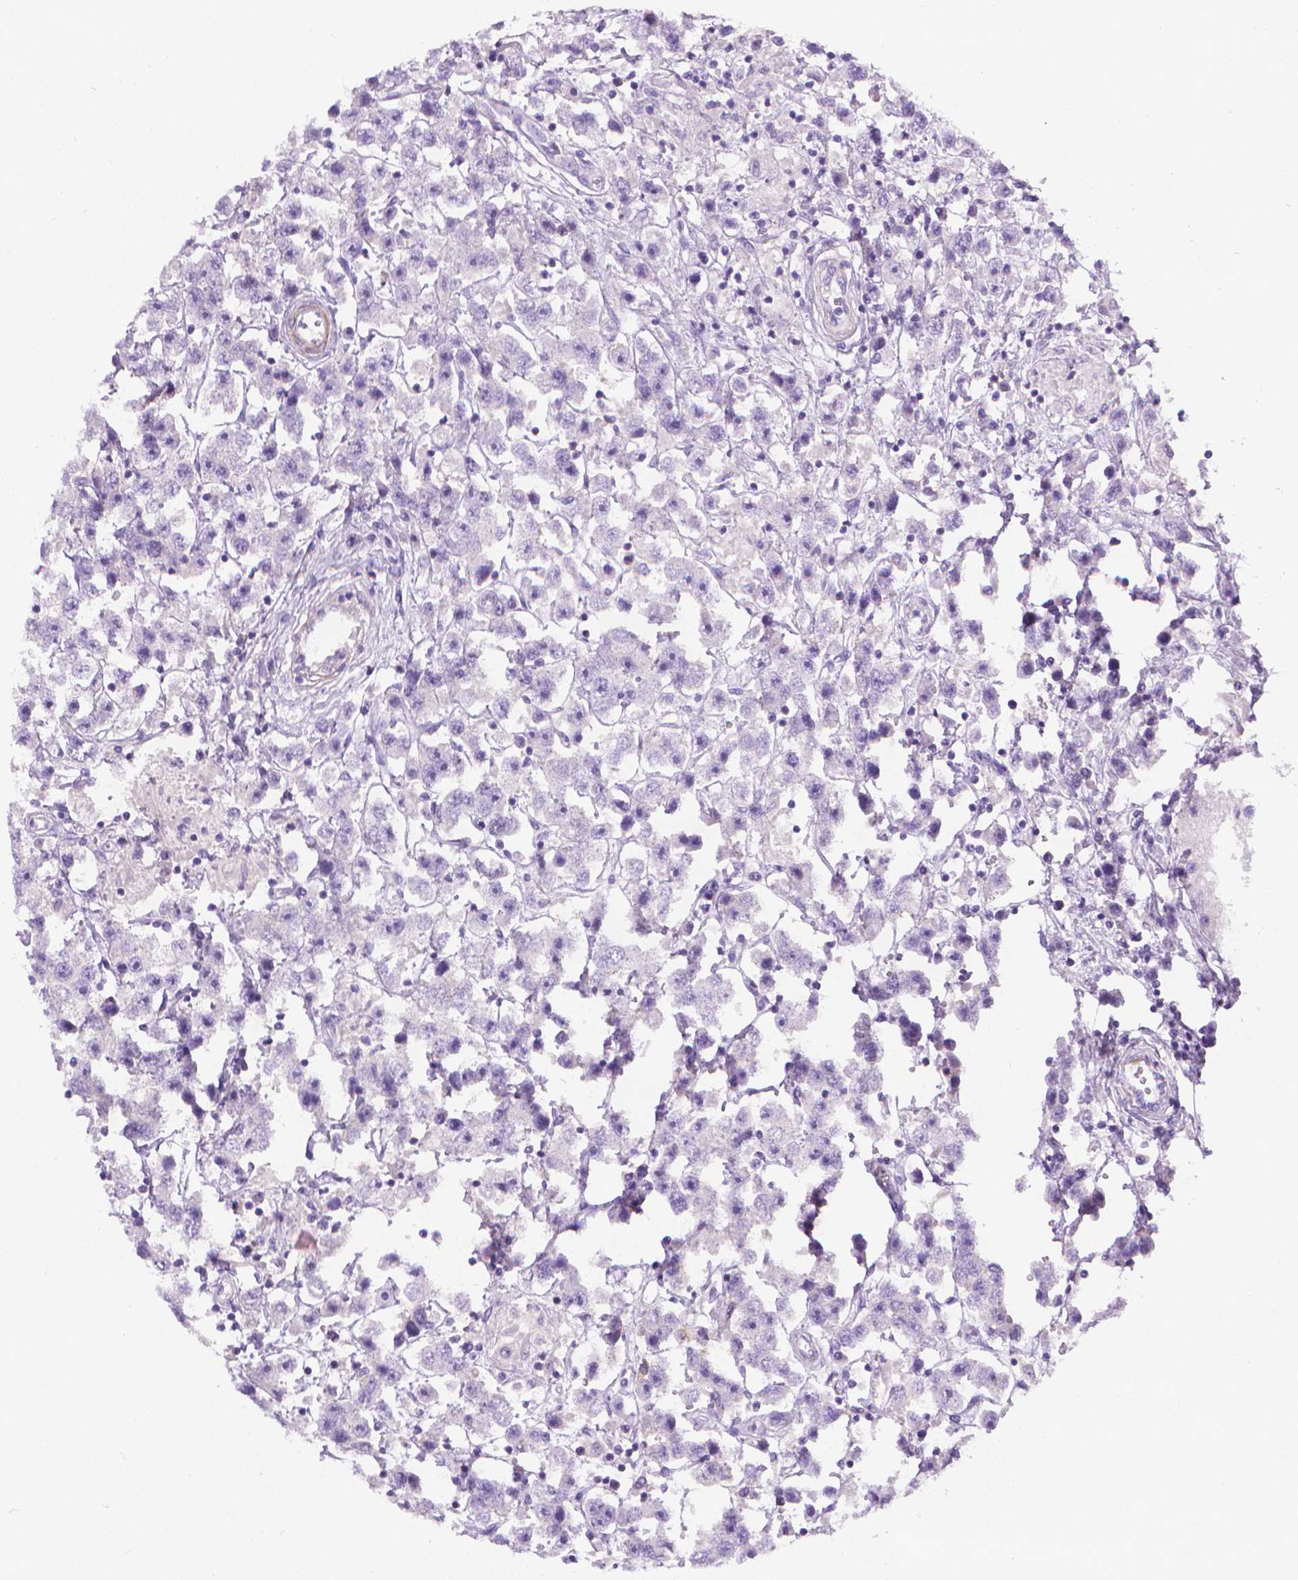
{"staining": {"intensity": "negative", "quantity": "none", "location": "none"}, "tissue": "testis cancer", "cell_type": "Tumor cells", "image_type": "cancer", "snomed": [{"axis": "morphology", "description": "Seminoma, NOS"}, {"axis": "topography", "description": "Testis"}], "caption": "There is no significant expression in tumor cells of testis seminoma.", "gene": "FASN", "patient": {"sex": "male", "age": 45}}